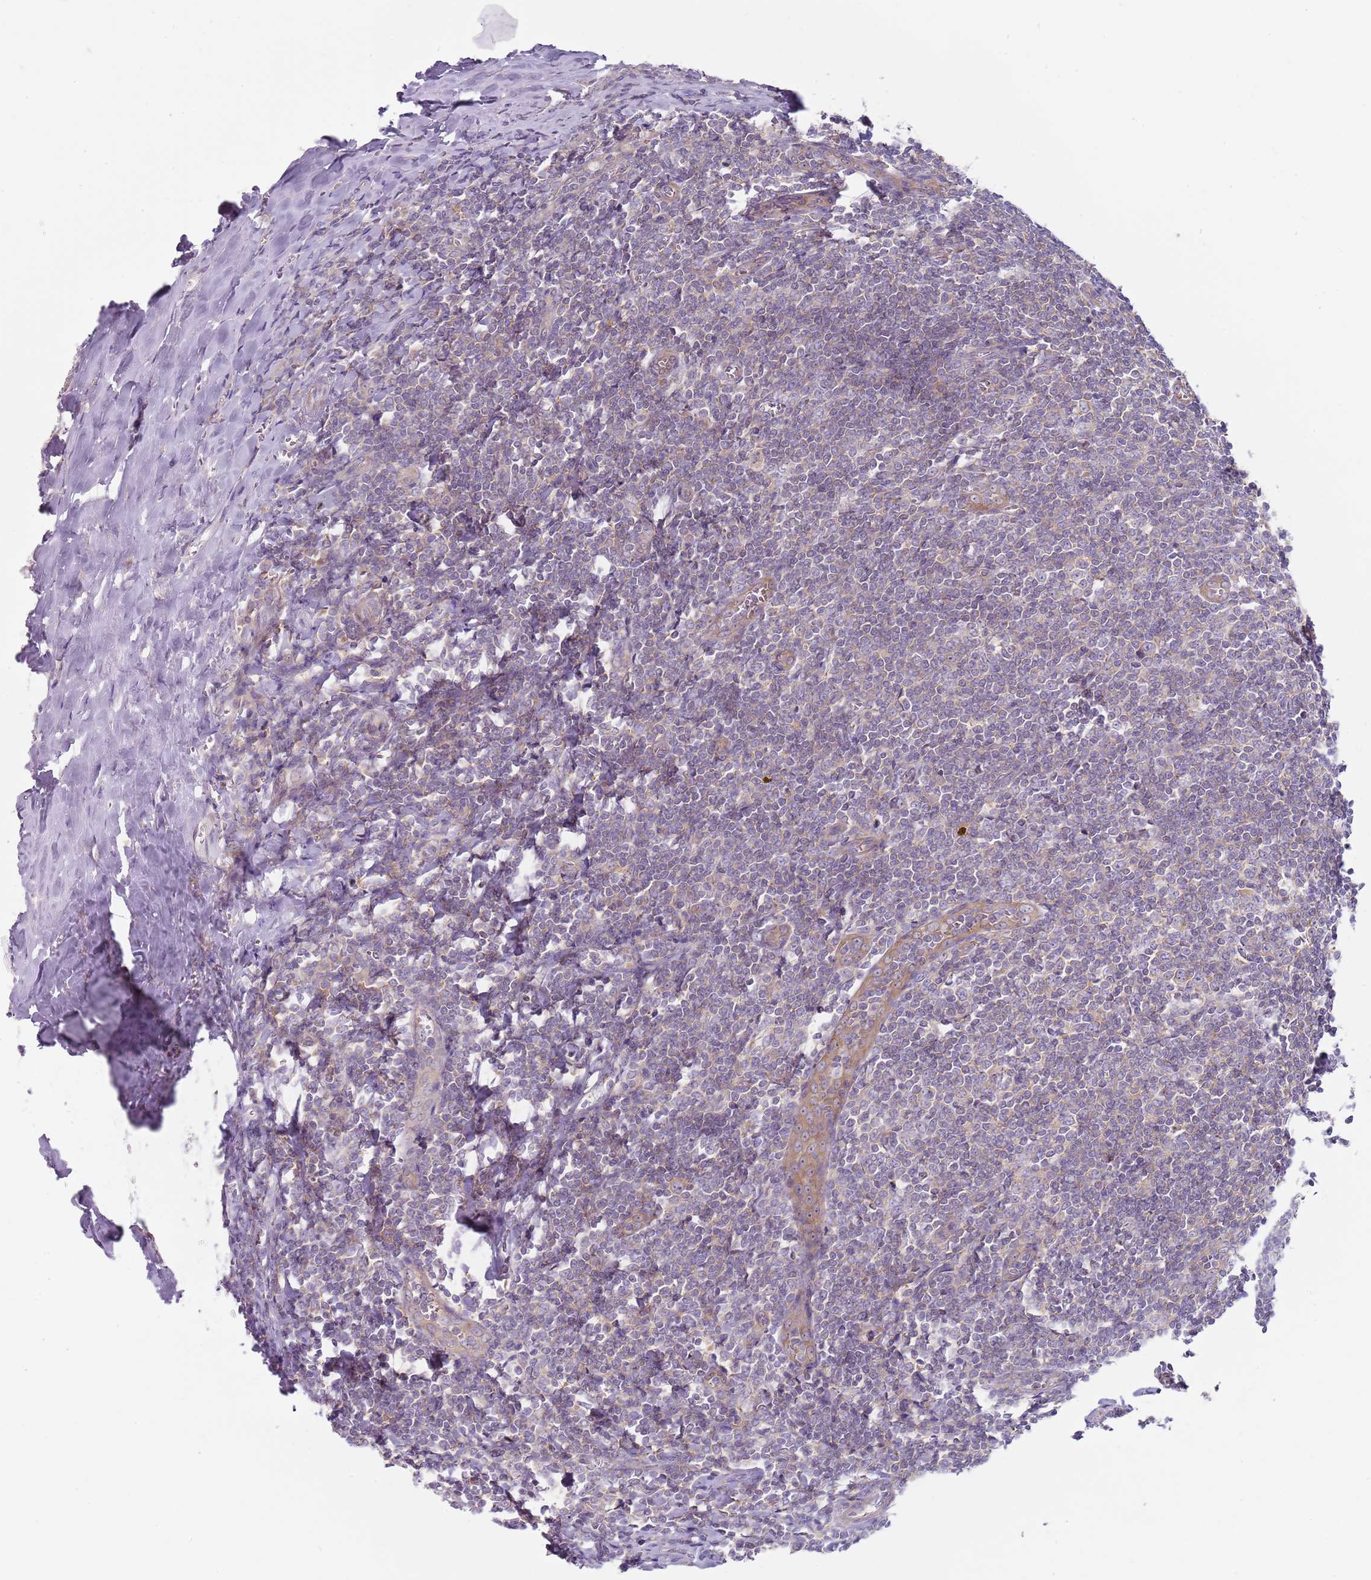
{"staining": {"intensity": "moderate", "quantity": "<25%", "location": "cytoplasmic/membranous"}, "tissue": "tonsil", "cell_type": "Germinal center cells", "image_type": "normal", "snomed": [{"axis": "morphology", "description": "Normal tissue, NOS"}, {"axis": "topography", "description": "Tonsil"}], "caption": "Immunohistochemical staining of normal human tonsil exhibits low levels of moderate cytoplasmic/membranous staining in approximately <25% of germinal center cells.", "gene": "SLC26A6", "patient": {"sex": "male", "age": 27}}